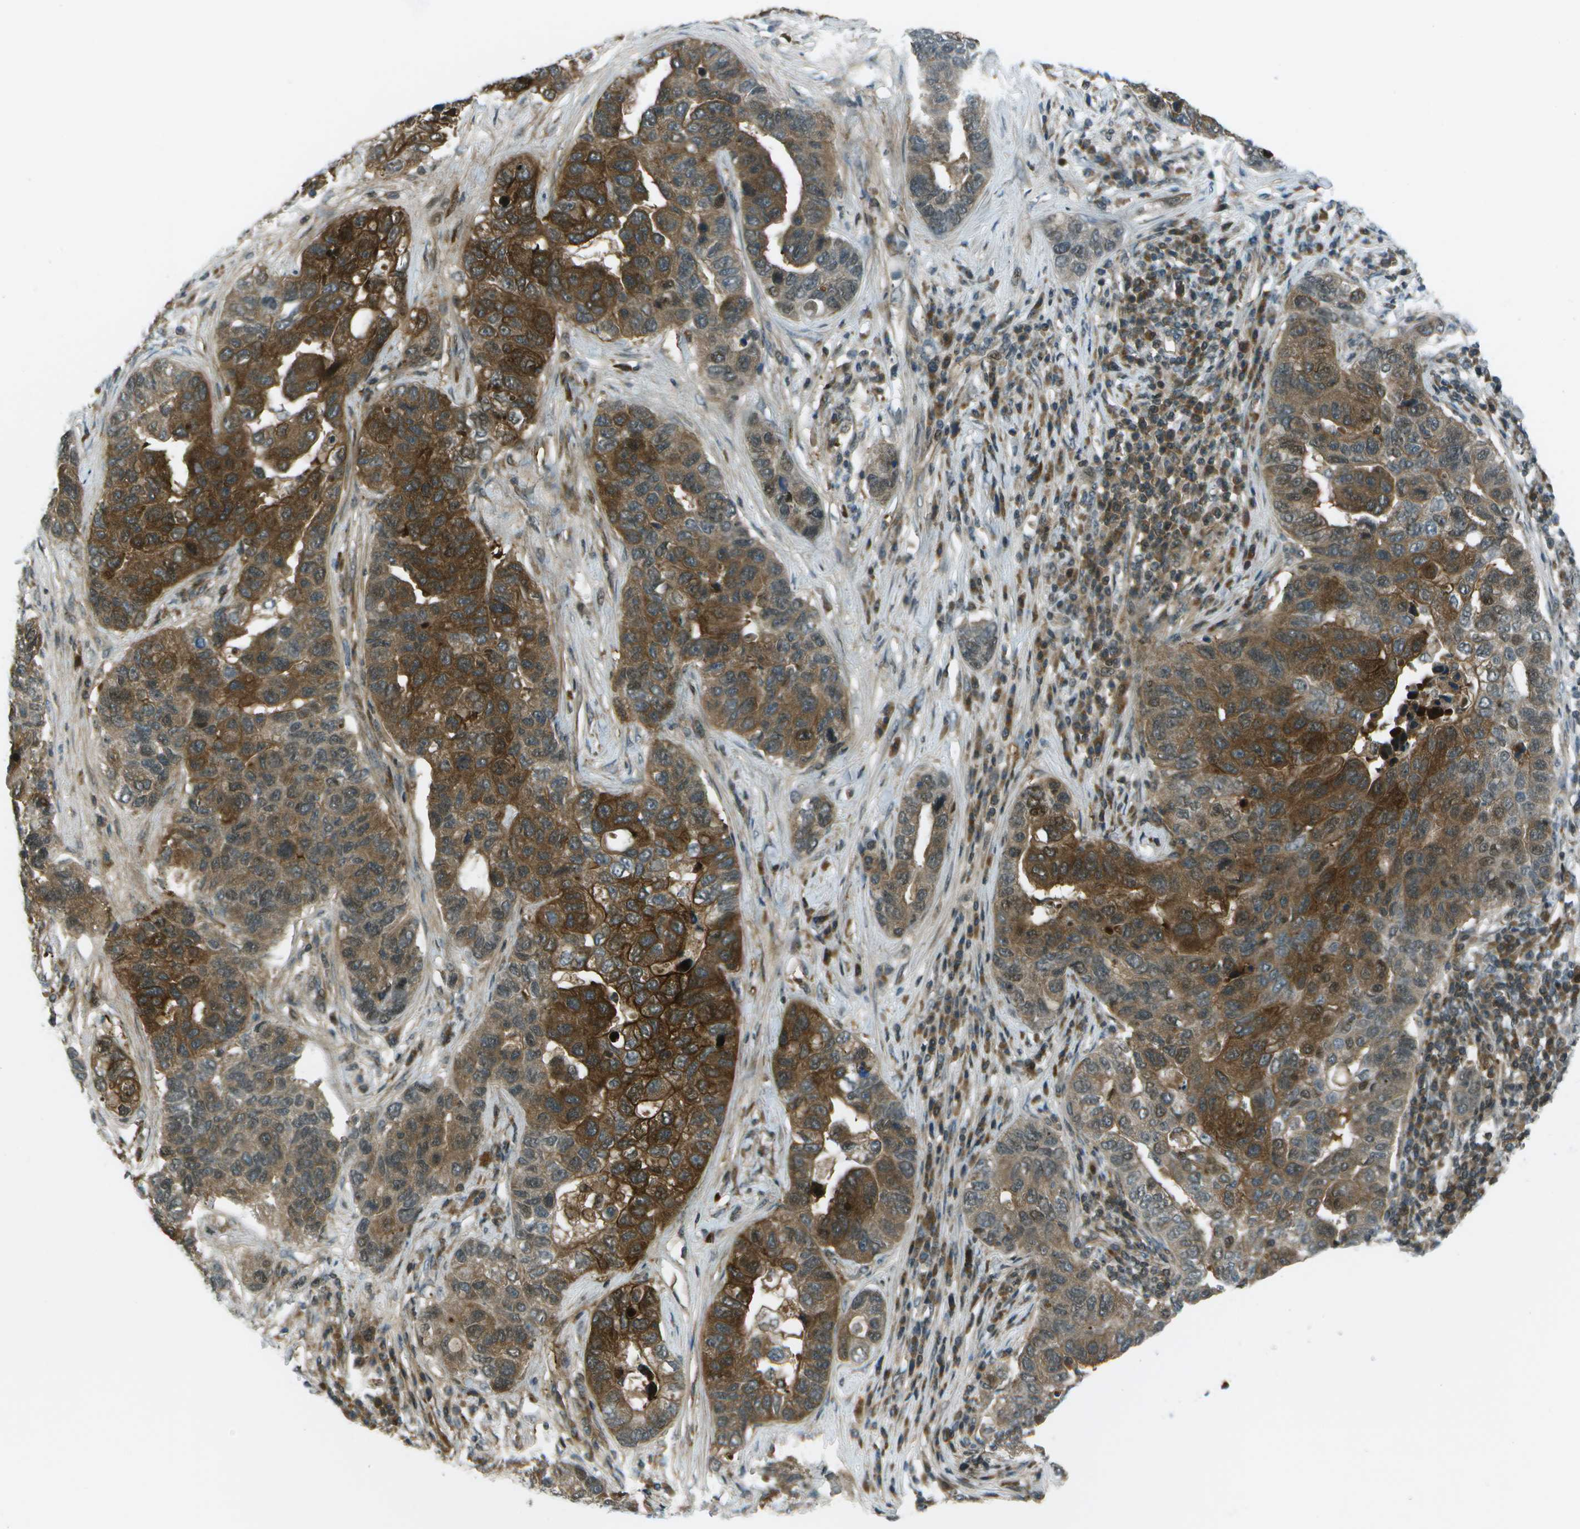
{"staining": {"intensity": "strong", "quantity": ">75%", "location": "cytoplasmic/membranous"}, "tissue": "pancreatic cancer", "cell_type": "Tumor cells", "image_type": "cancer", "snomed": [{"axis": "morphology", "description": "Adenocarcinoma, NOS"}, {"axis": "topography", "description": "Pancreas"}], "caption": "Strong cytoplasmic/membranous staining is present in approximately >75% of tumor cells in adenocarcinoma (pancreatic).", "gene": "TMEM19", "patient": {"sex": "female", "age": 61}}